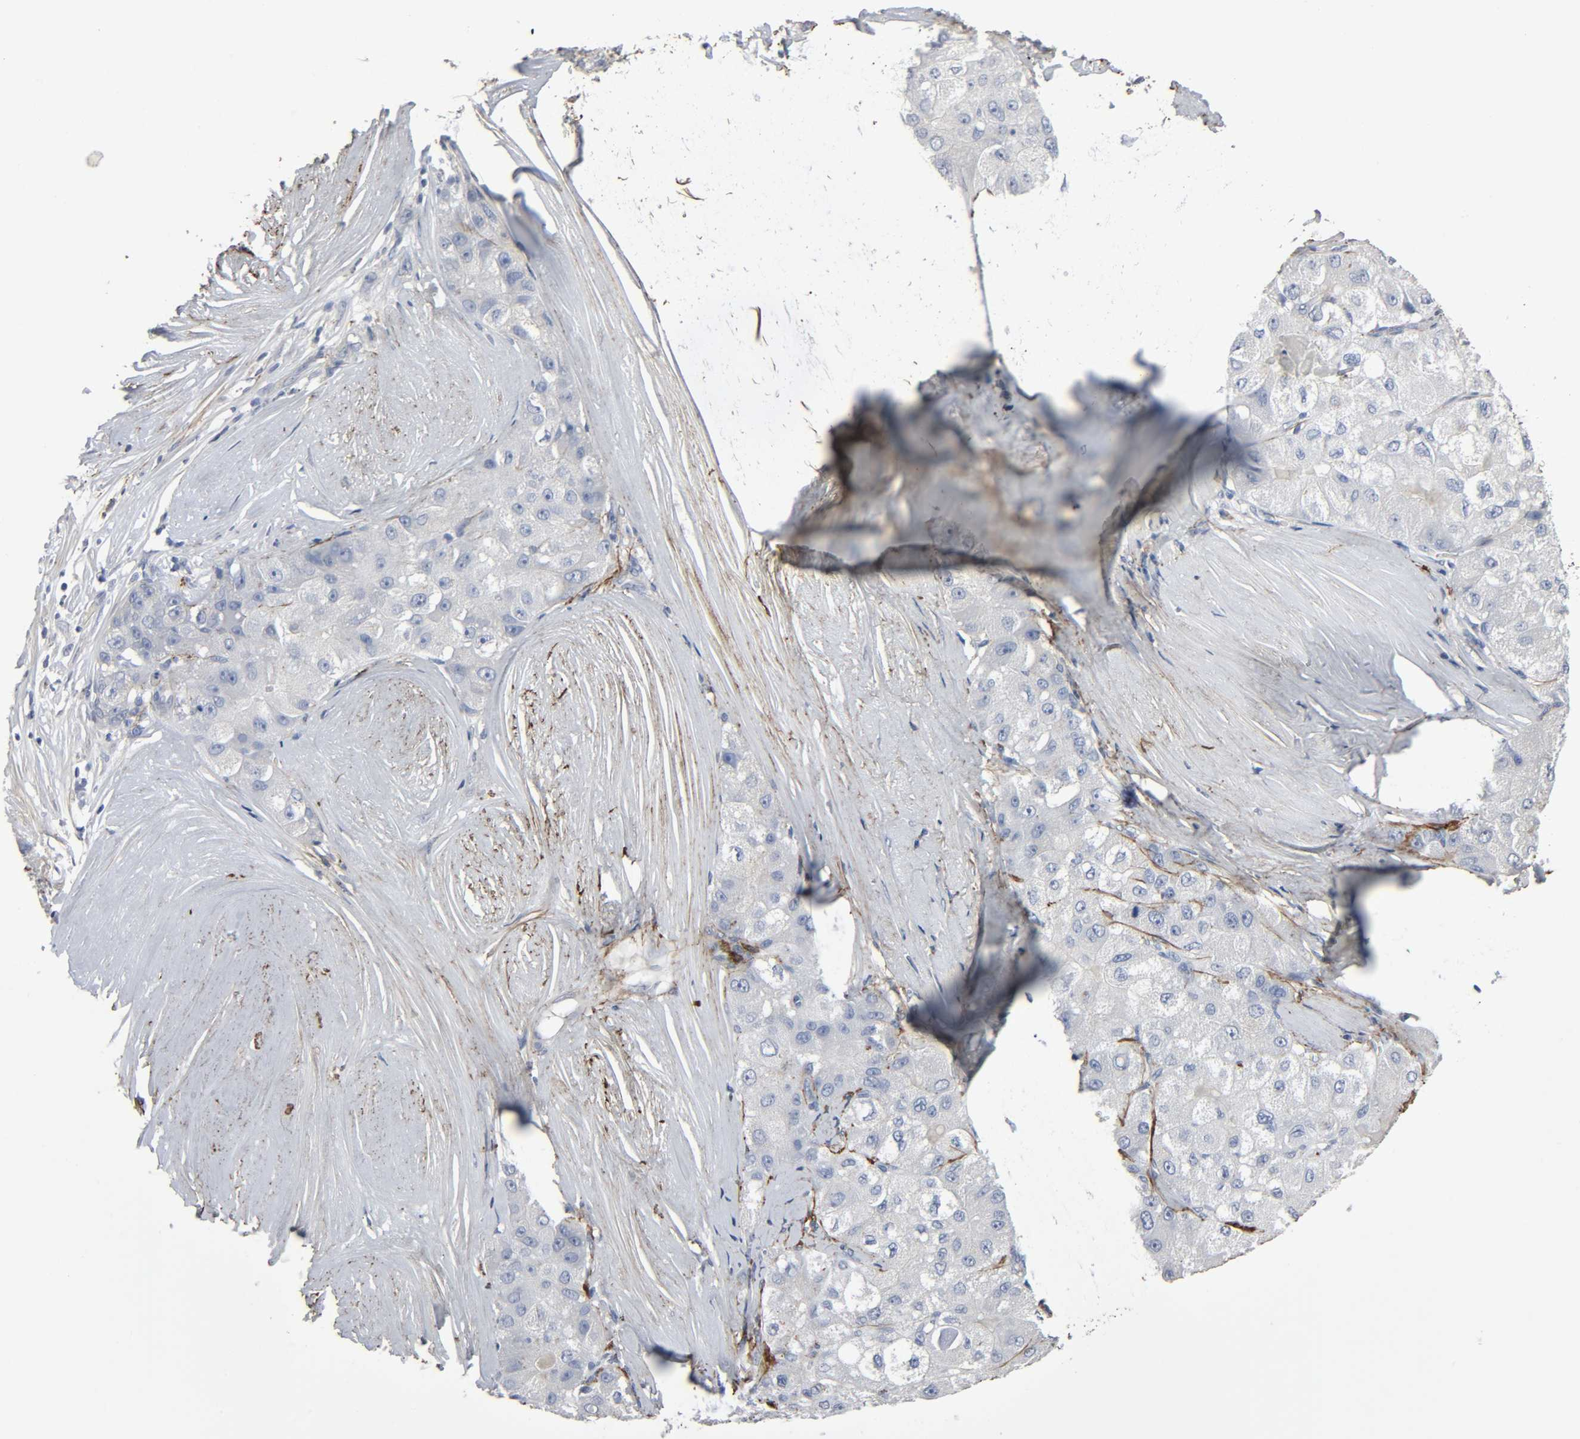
{"staining": {"intensity": "negative", "quantity": "none", "location": "none"}, "tissue": "liver cancer", "cell_type": "Tumor cells", "image_type": "cancer", "snomed": [{"axis": "morphology", "description": "Carcinoma, Hepatocellular, NOS"}, {"axis": "topography", "description": "Liver"}], "caption": "This is an immunohistochemistry micrograph of human liver hepatocellular carcinoma. There is no staining in tumor cells.", "gene": "FBLN5", "patient": {"sex": "male", "age": 80}}